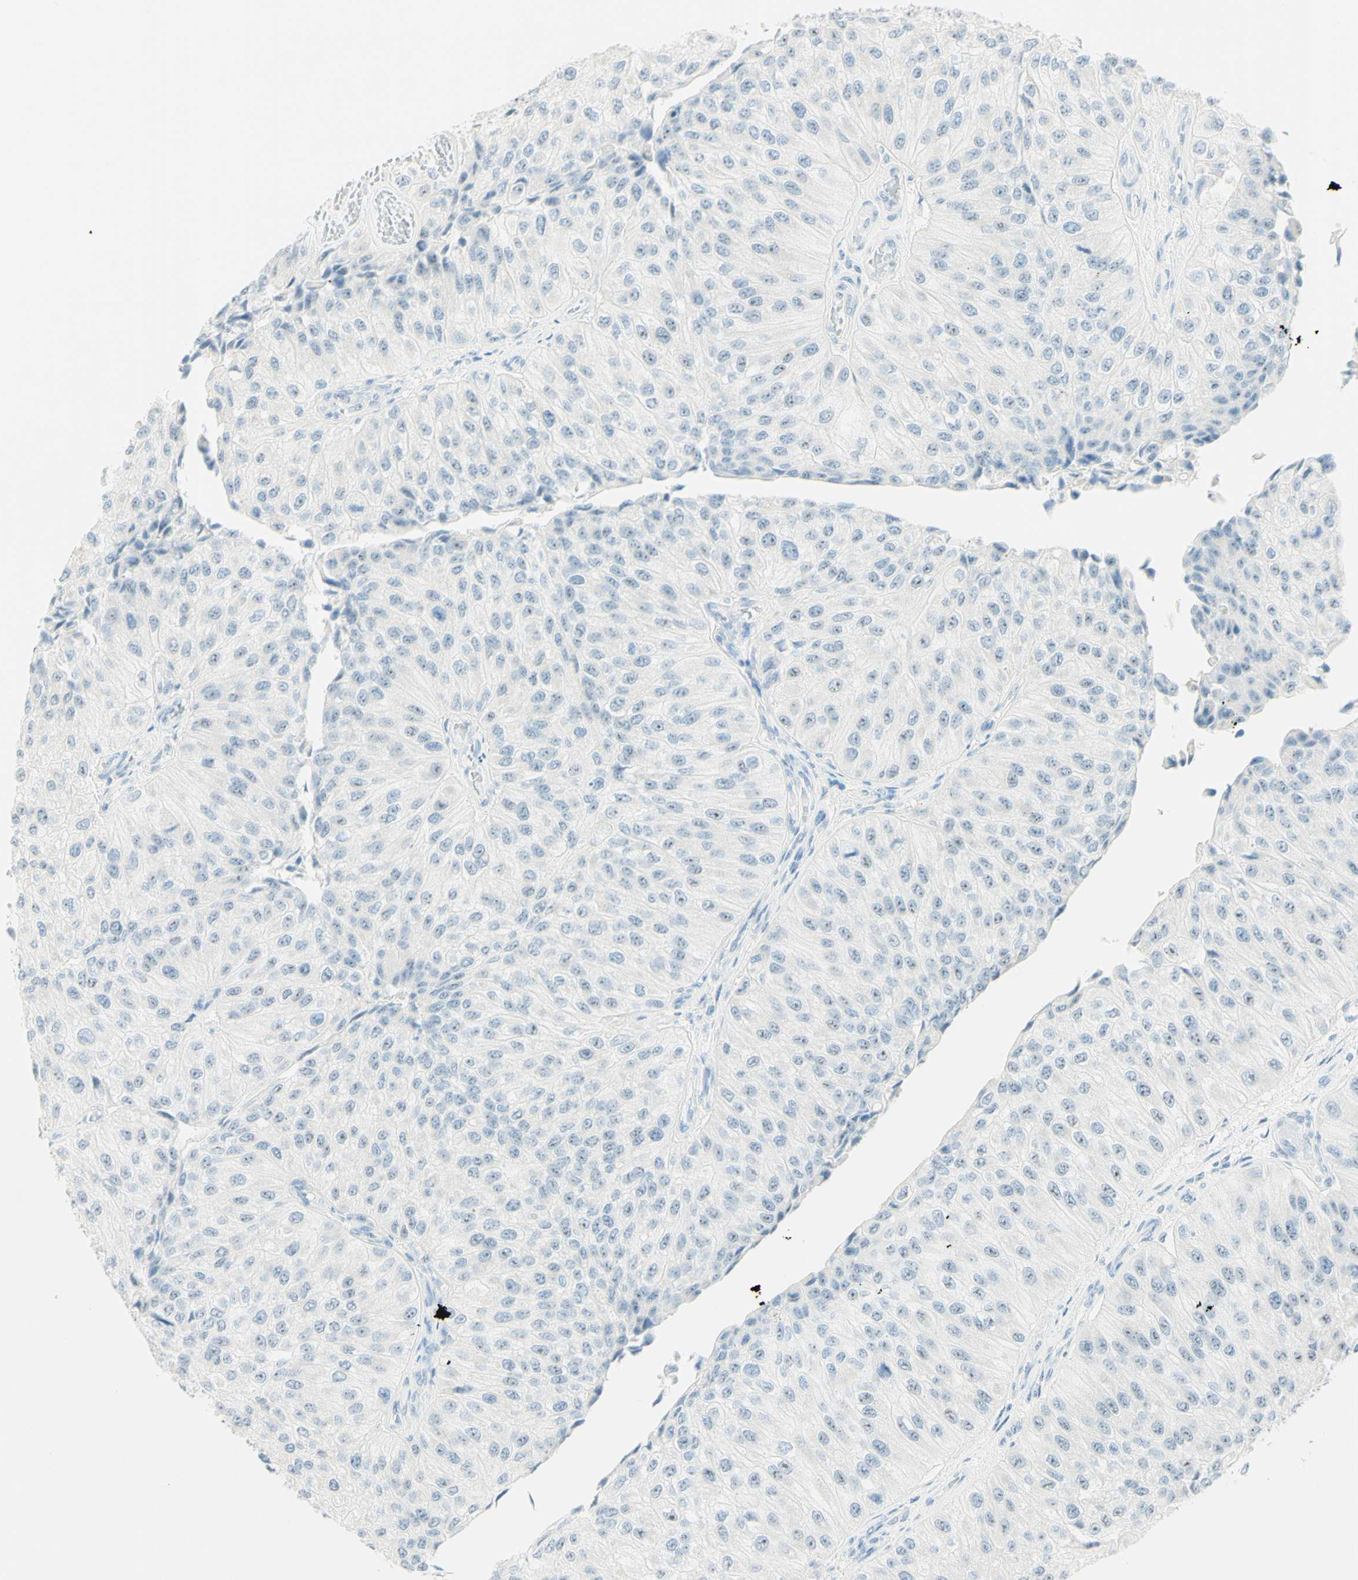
{"staining": {"intensity": "negative", "quantity": "none", "location": "none"}, "tissue": "urothelial cancer", "cell_type": "Tumor cells", "image_type": "cancer", "snomed": [{"axis": "morphology", "description": "Urothelial carcinoma, High grade"}, {"axis": "topography", "description": "Kidney"}, {"axis": "topography", "description": "Urinary bladder"}], "caption": "Immunohistochemistry (IHC) image of urothelial cancer stained for a protein (brown), which demonstrates no positivity in tumor cells.", "gene": "FMR1NB", "patient": {"sex": "male", "age": 77}}